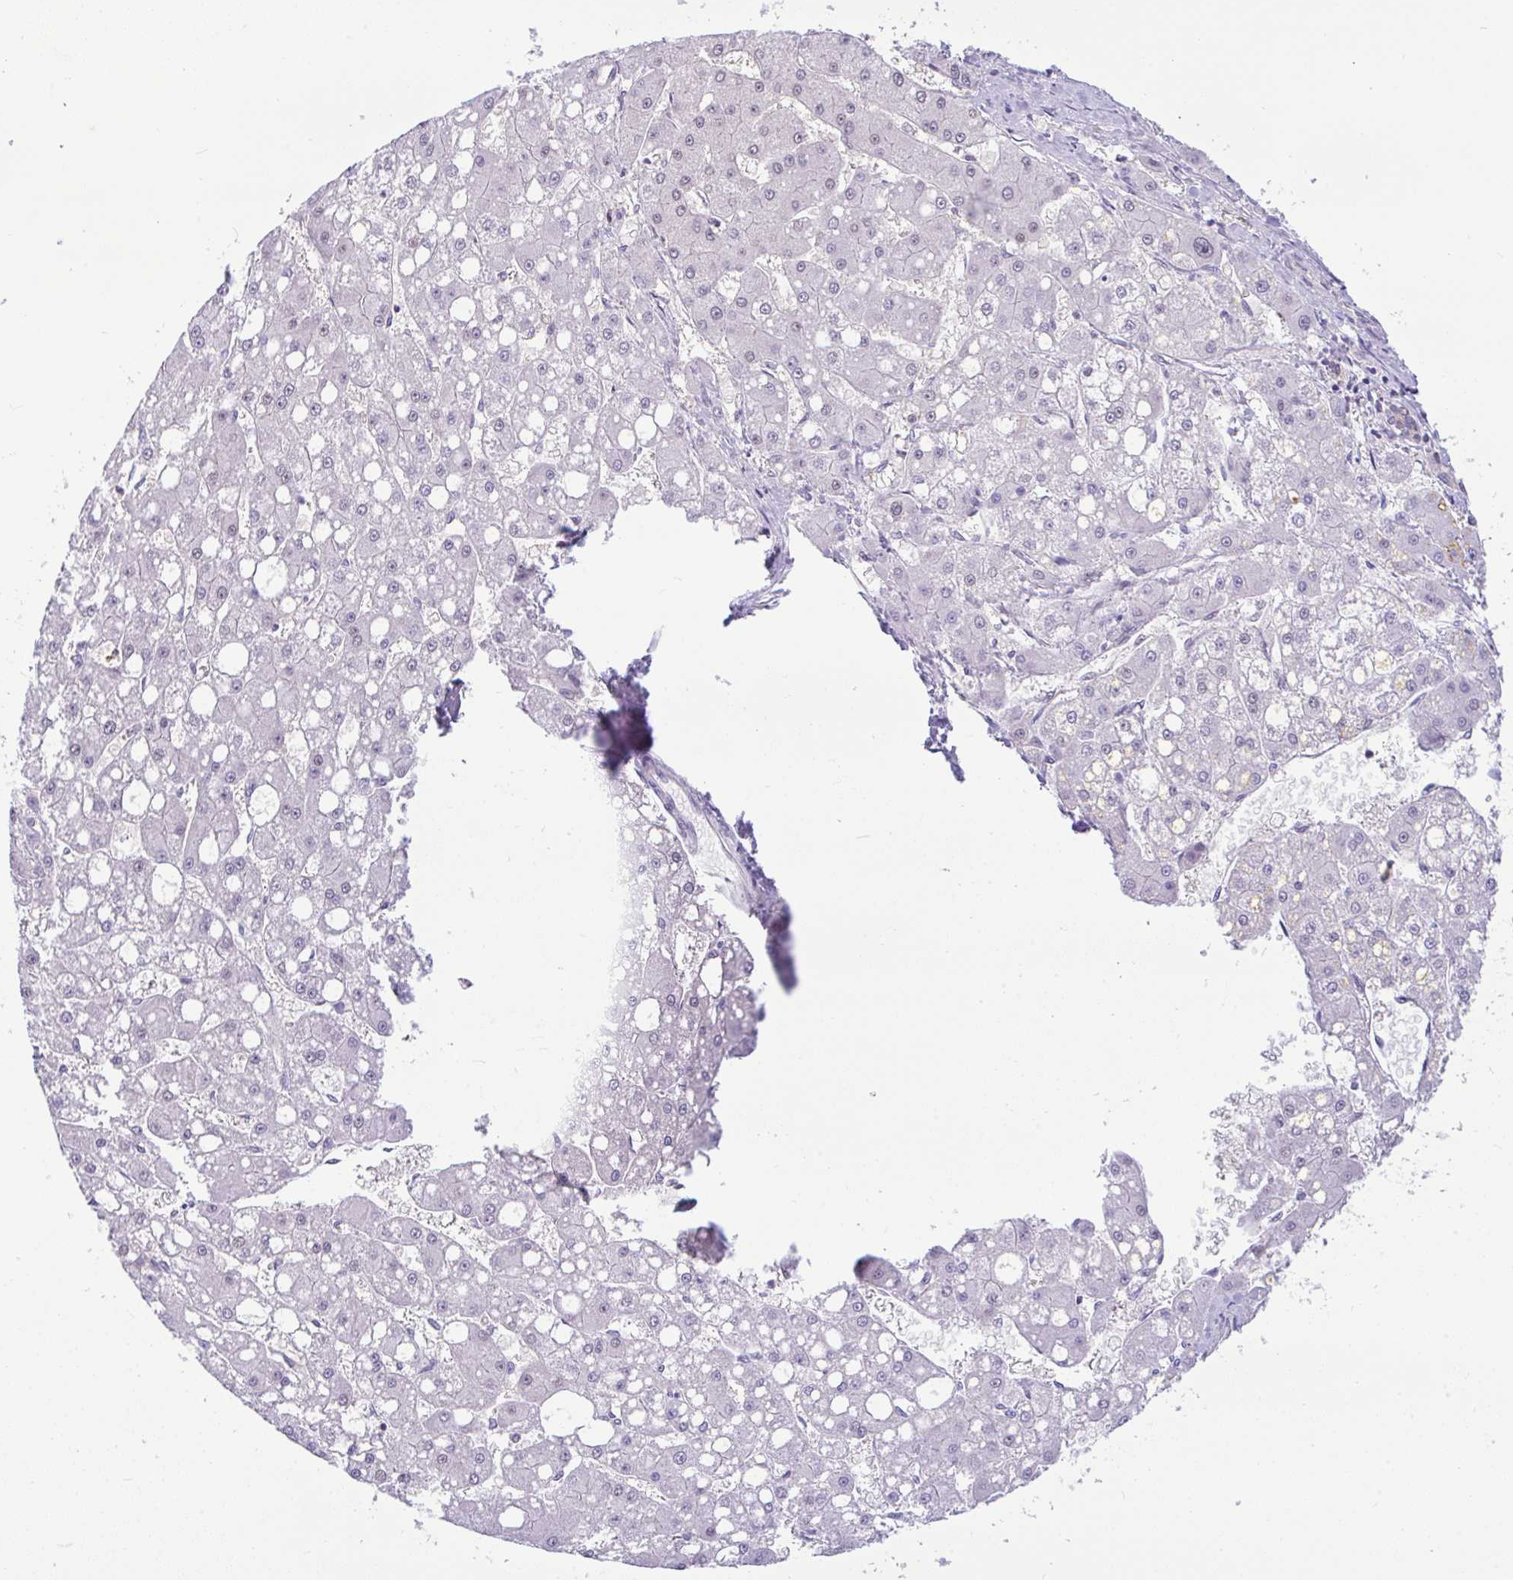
{"staining": {"intensity": "negative", "quantity": "none", "location": "none"}, "tissue": "liver cancer", "cell_type": "Tumor cells", "image_type": "cancer", "snomed": [{"axis": "morphology", "description": "Carcinoma, Hepatocellular, NOS"}, {"axis": "topography", "description": "Liver"}], "caption": "The image demonstrates no significant positivity in tumor cells of liver hepatocellular carcinoma.", "gene": "ZNF485", "patient": {"sex": "male", "age": 67}}